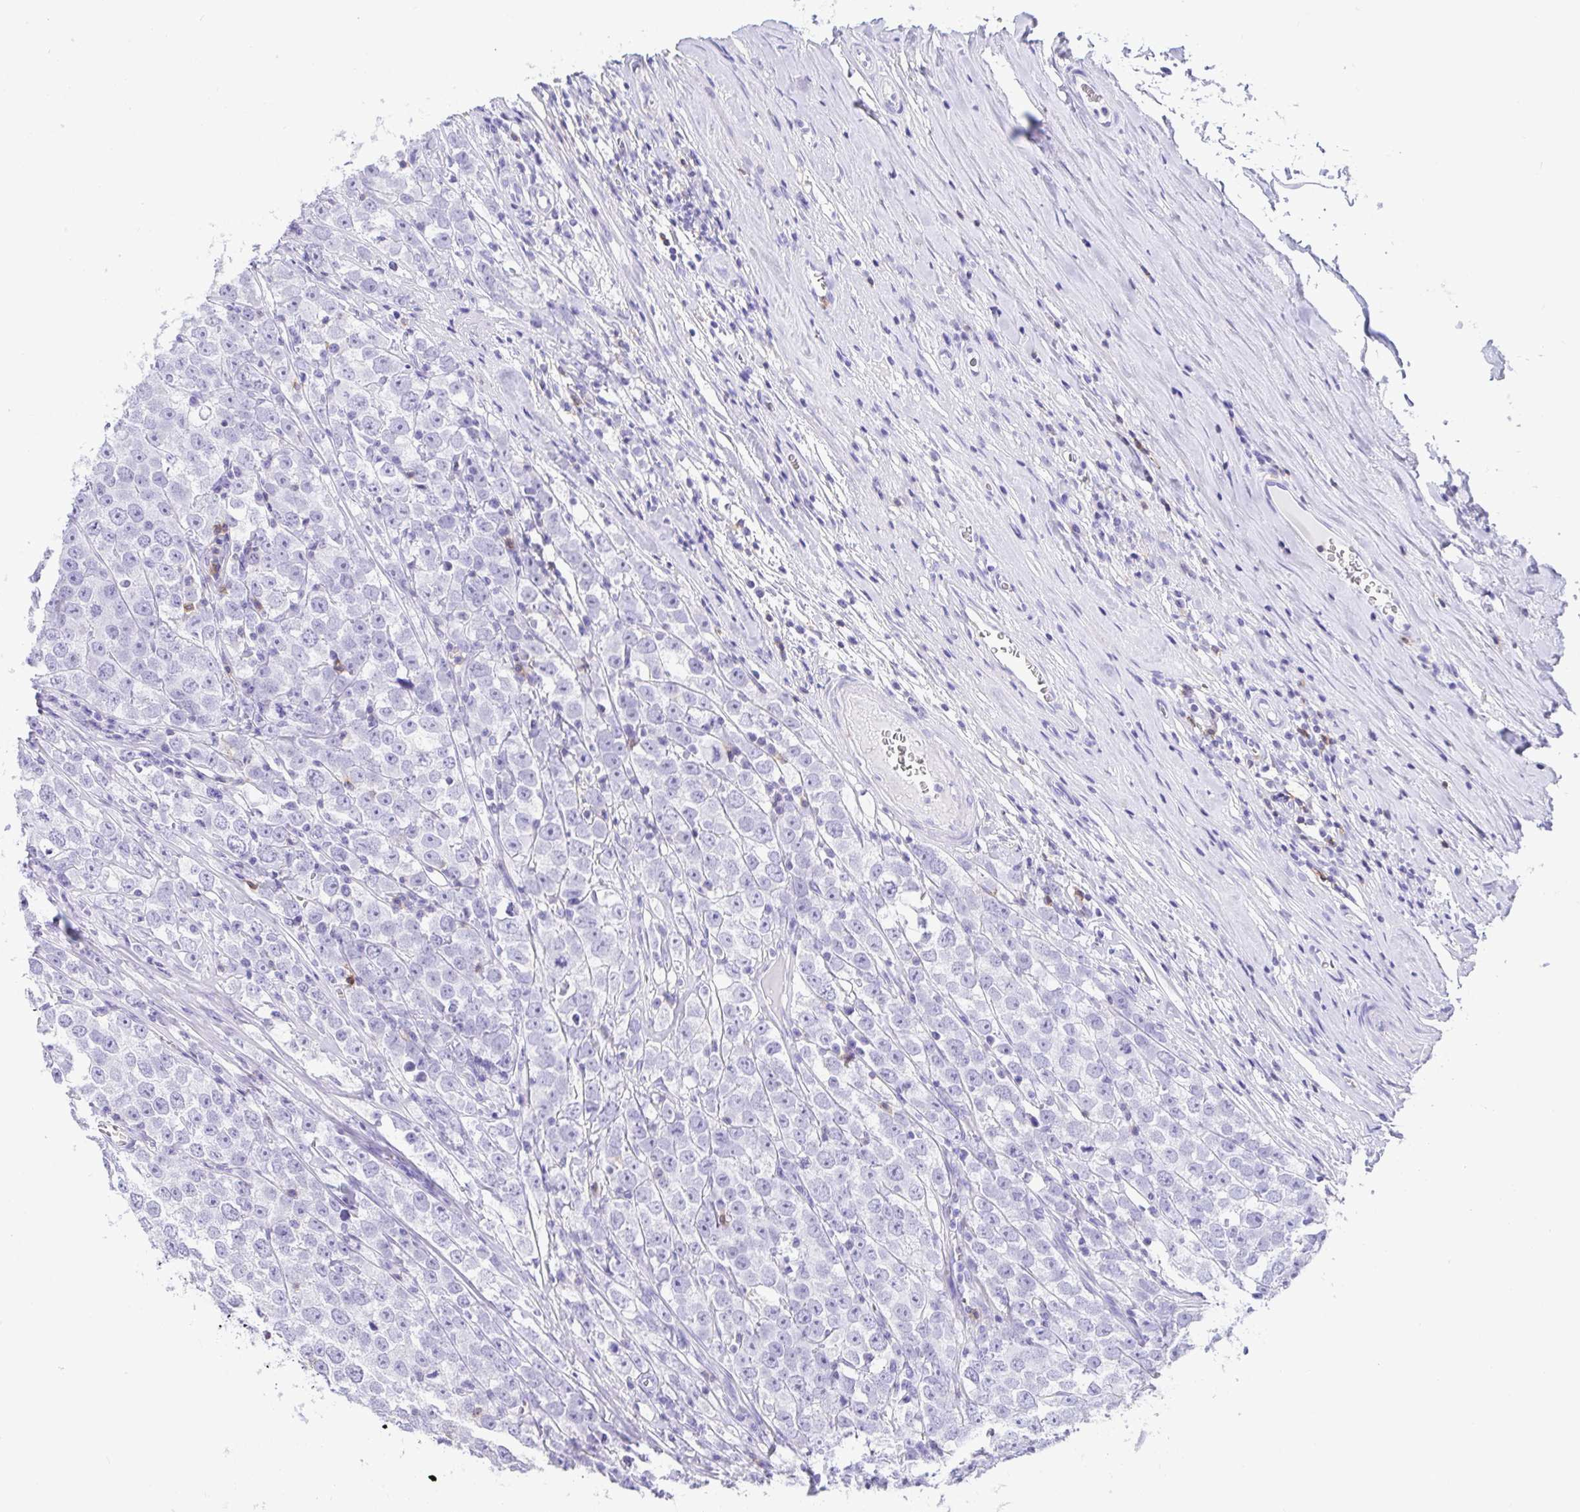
{"staining": {"intensity": "negative", "quantity": "none", "location": "none"}, "tissue": "testis cancer", "cell_type": "Tumor cells", "image_type": "cancer", "snomed": [{"axis": "morphology", "description": "Seminoma, NOS"}, {"axis": "morphology", "description": "Carcinoma, Embryonal, NOS"}, {"axis": "topography", "description": "Testis"}], "caption": "Testis embryonal carcinoma was stained to show a protein in brown. There is no significant expression in tumor cells.", "gene": "CD5", "patient": {"sex": "male", "age": 52}}